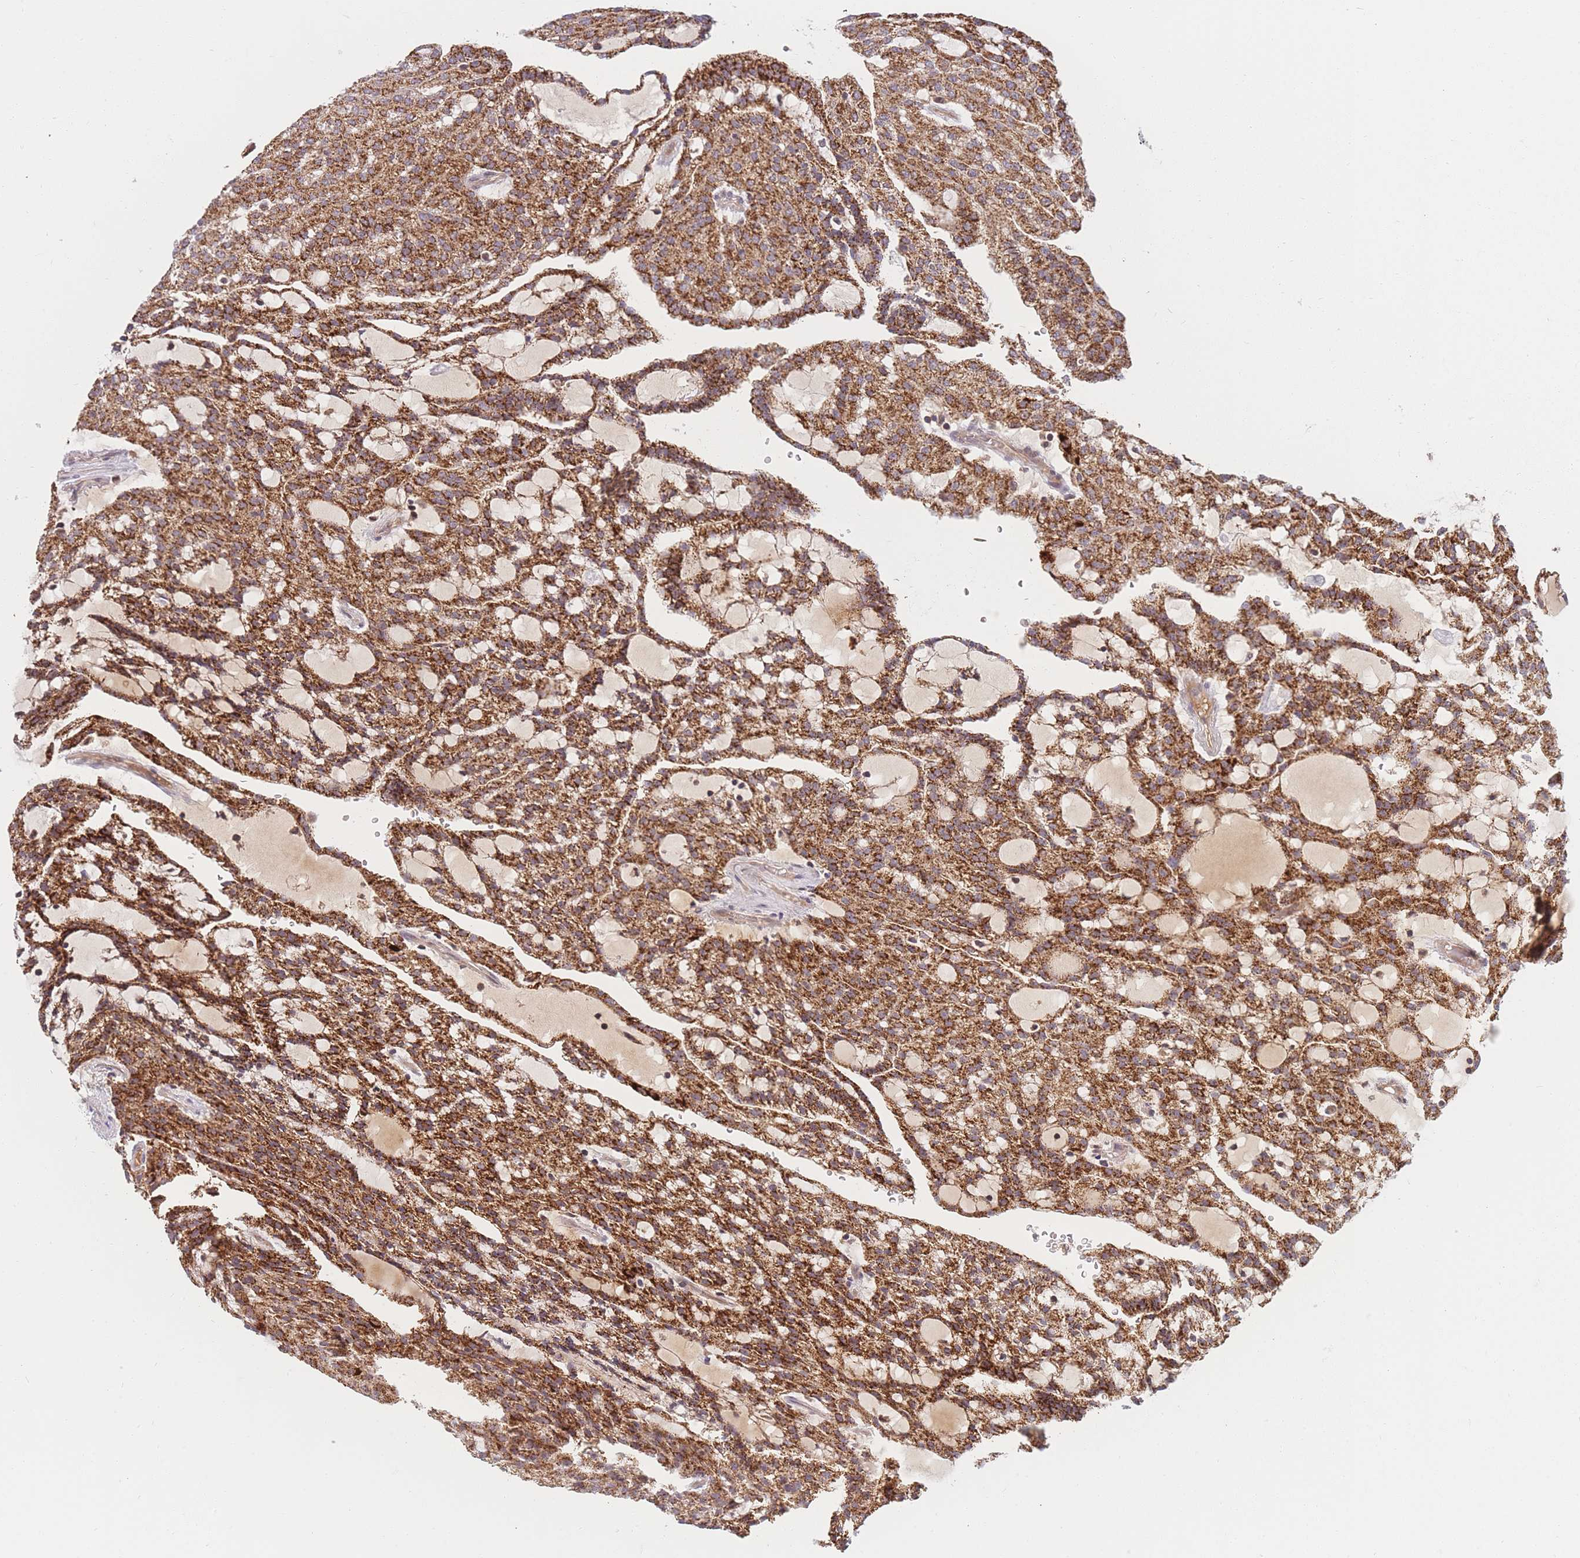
{"staining": {"intensity": "strong", "quantity": ">75%", "location": "cytoplasmic/membranous"}, "tissue": "renal cancer", "cell_type": "Tumor cells", "image_type": "cancer", "snomed": [{"axis": "morphology", "description": "Adenocarcinoma, NOS"}, {"axis": "topography", "description": "Kidney"}], "caption": "Protein staining by immunohistochemistry (IHC) displays strong cytoplasmic/membranous positivity in approximately >75% of tumor cells in renal cancer.", "gene": "FAM153A", "patient": {"sex": "male", "age": 63}}